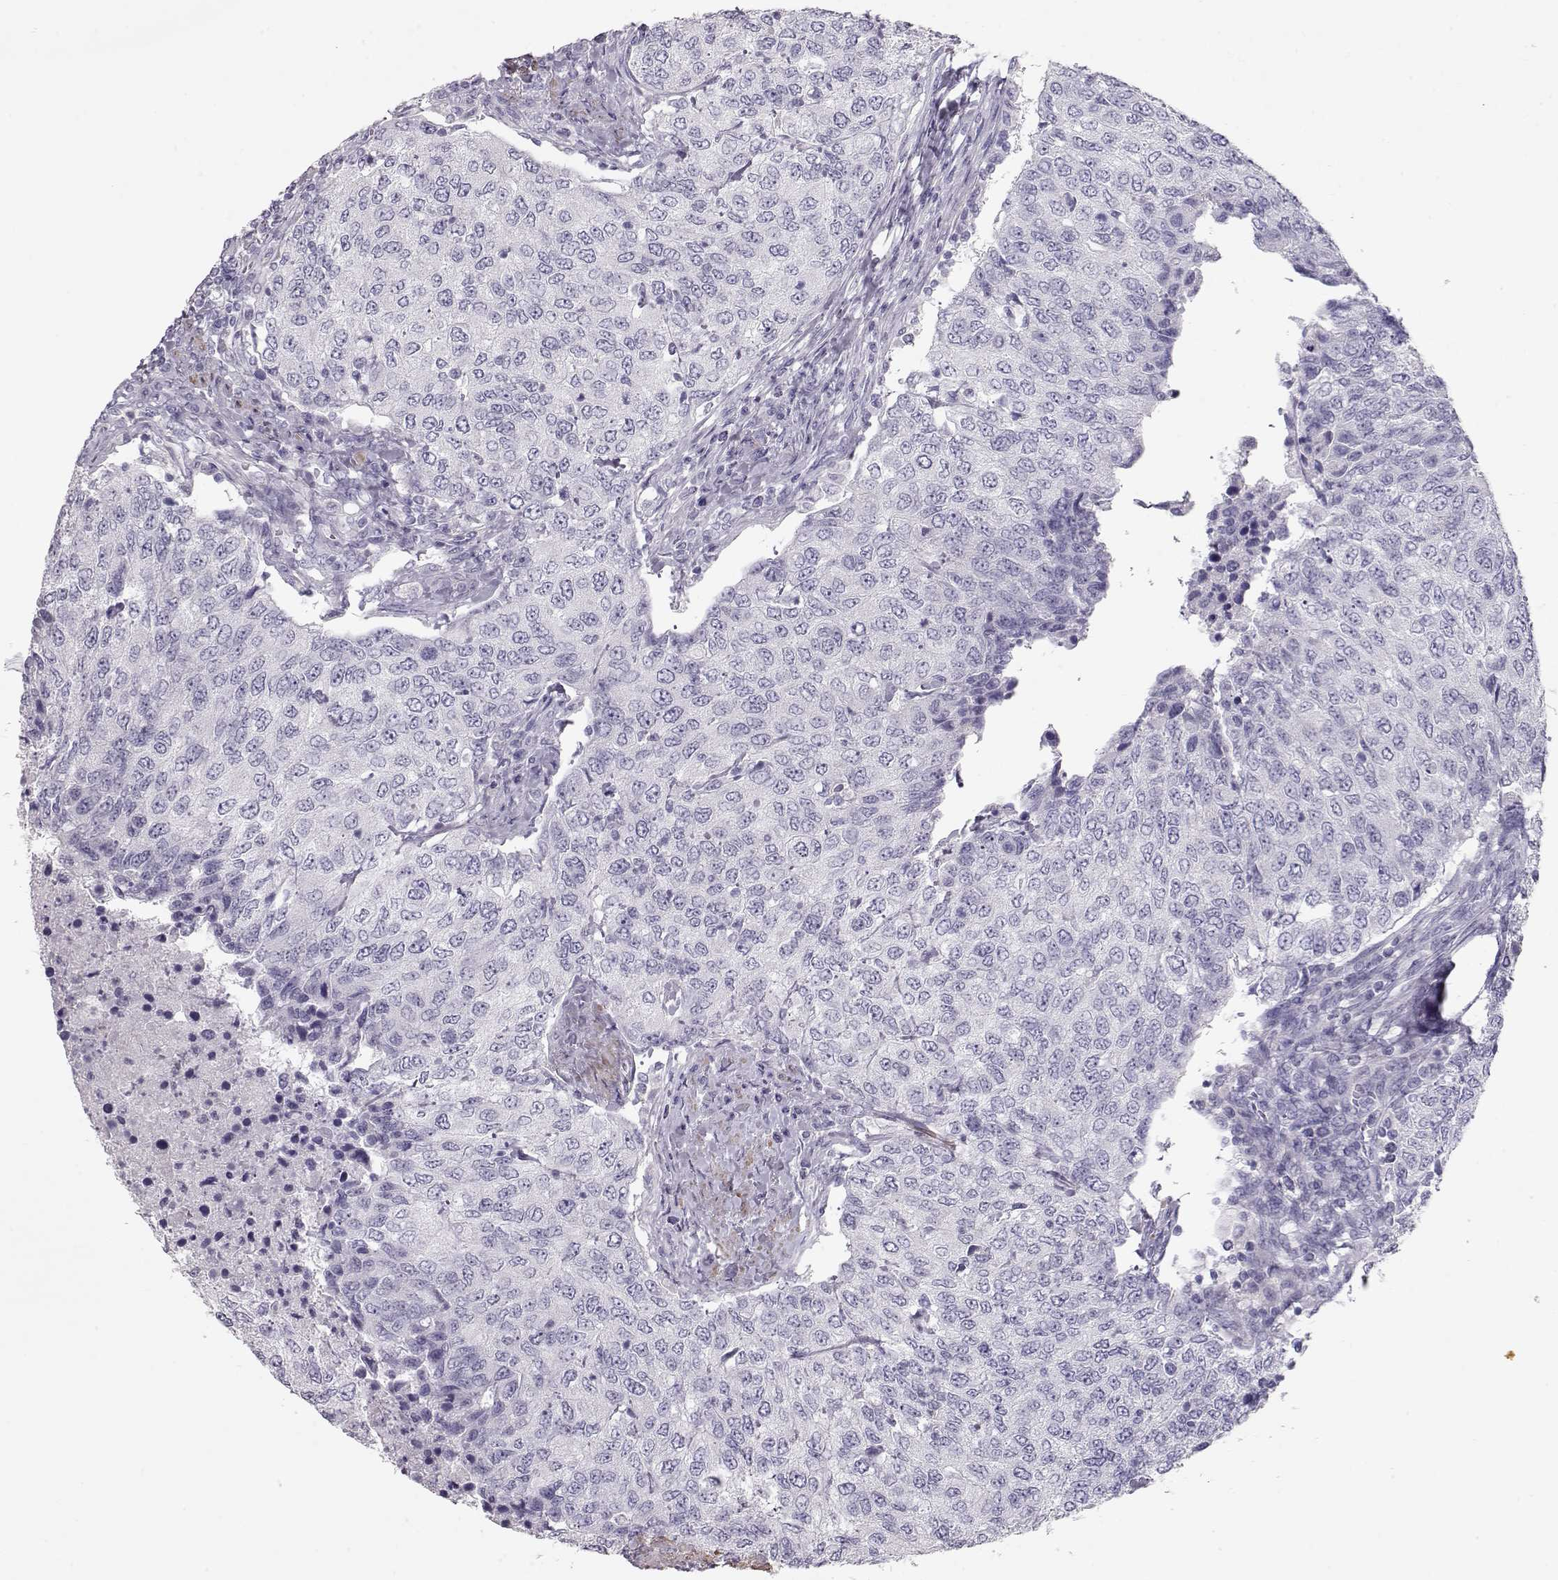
{"staining": {"intensity": "negative", "quantity": "none", "location": "none"}, "tissue": "urothelial cancer", "cell_type": "Tumor cells", "image_type": "cancer", "snomed": [{"axis": "morphology", "description": "Urothelial carcinoma, High grade"}, {"axis": "topography", "description": "Urinary bladder"}], "caption": "A histopathology image of human urothelial cancer is negative for staining in tumor cells.", "gene": "SLITRK3", "patient": {"sex": "female", "age": 78}}